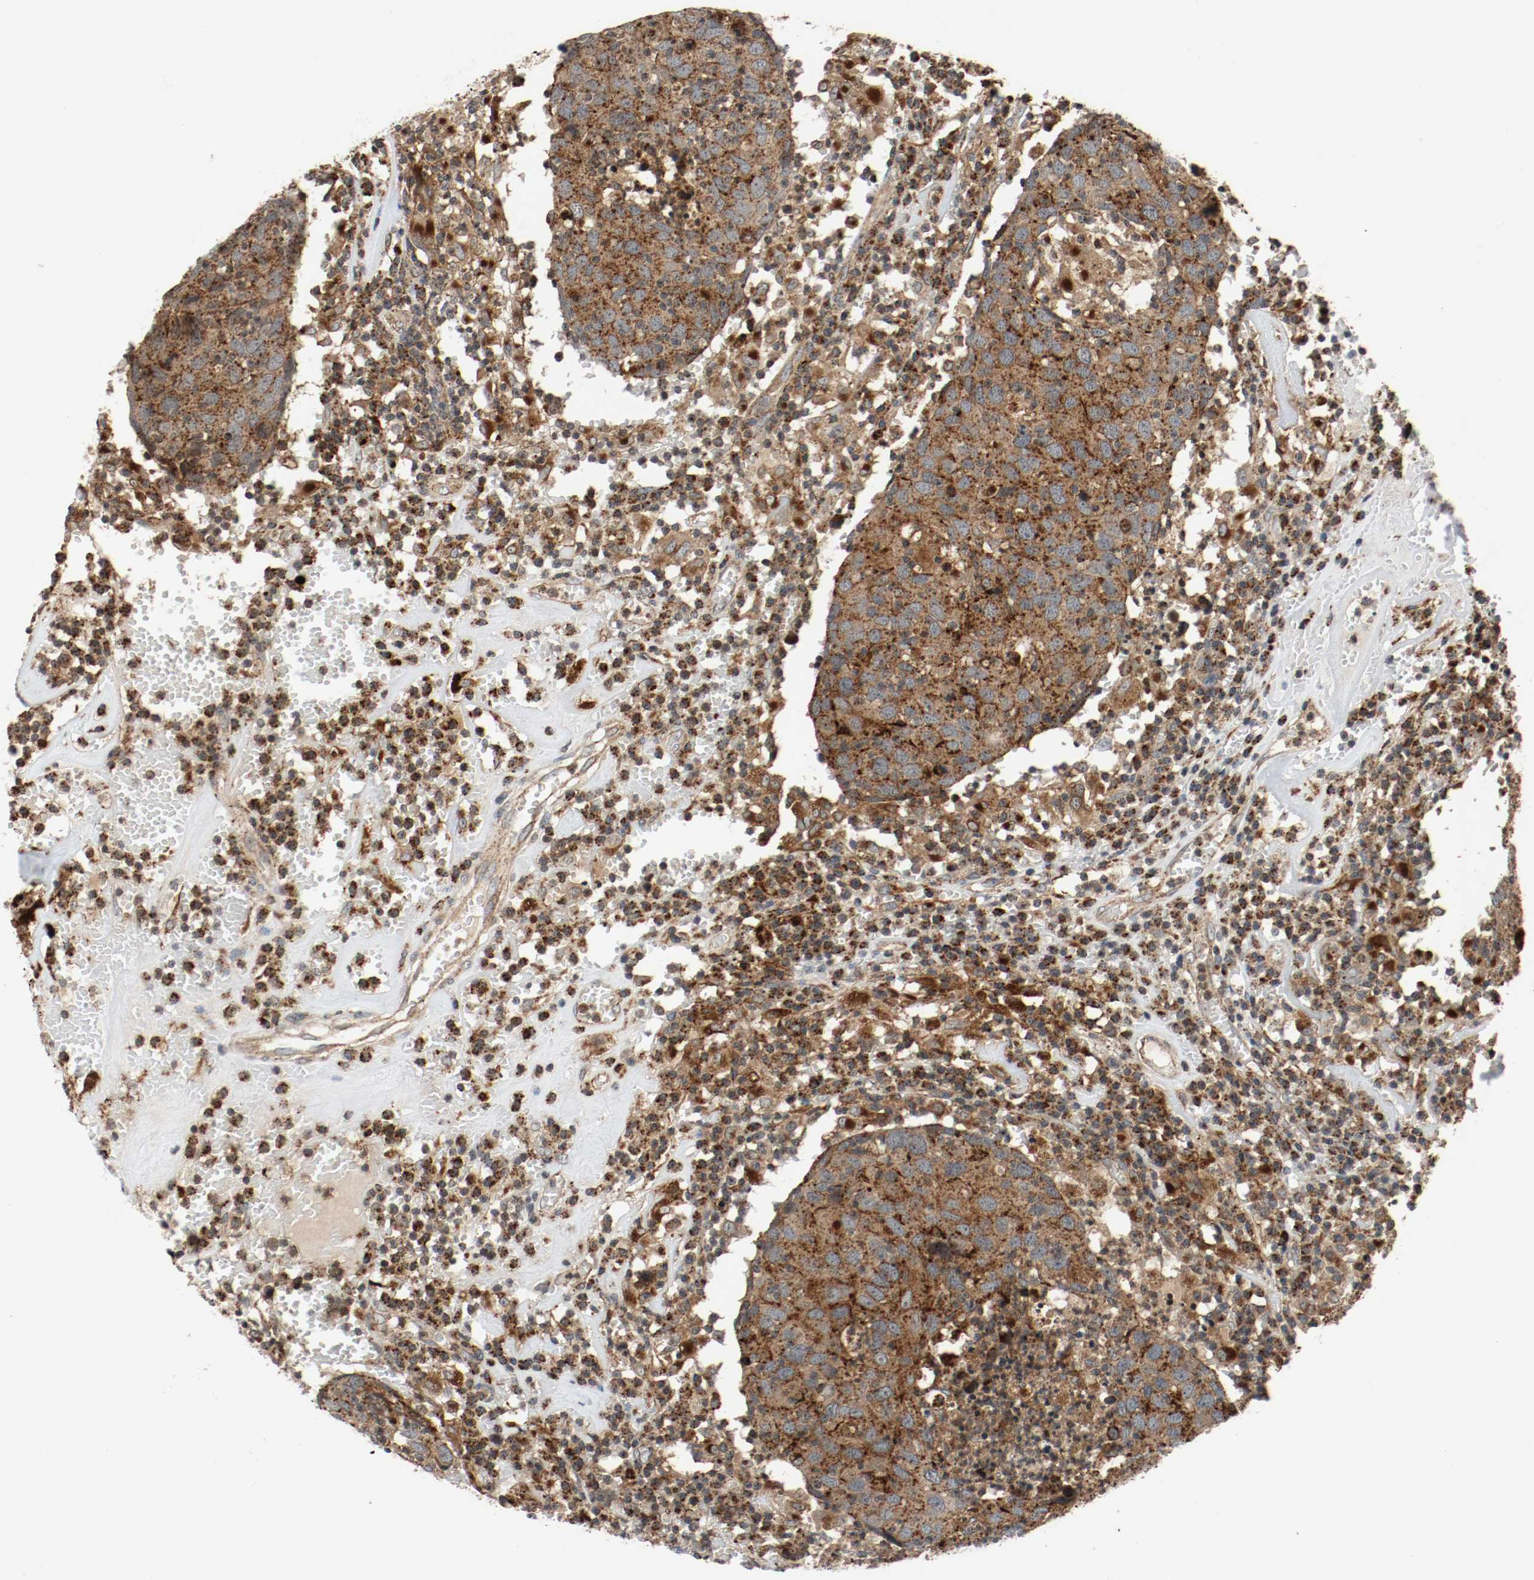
{"staining": {"intensity": "strong", "quantity": ">75%", "location": "cytoplasmic/membranous"}, "tissue": "head and neck cancer", "cell_type": "Tumor cells", "image_type": "cancer", "snomed": [{"axis": "morphology", "description": "Adenocarcinoma, NOS"}, {"axis": "topography", "description": "Salivary gland"}, {"axis": "topography", "description": "Head-Neck"}], "caption": "Protein analysis of adenocarcinoma (head and neck) tissue exhibits strong cytoplasmic/membranous positivity in approximately >75% of tumor cells. Nuclei are stained in blue.", "gene": "LAMP2", "patient": {"sex": "female", "age": 65}}